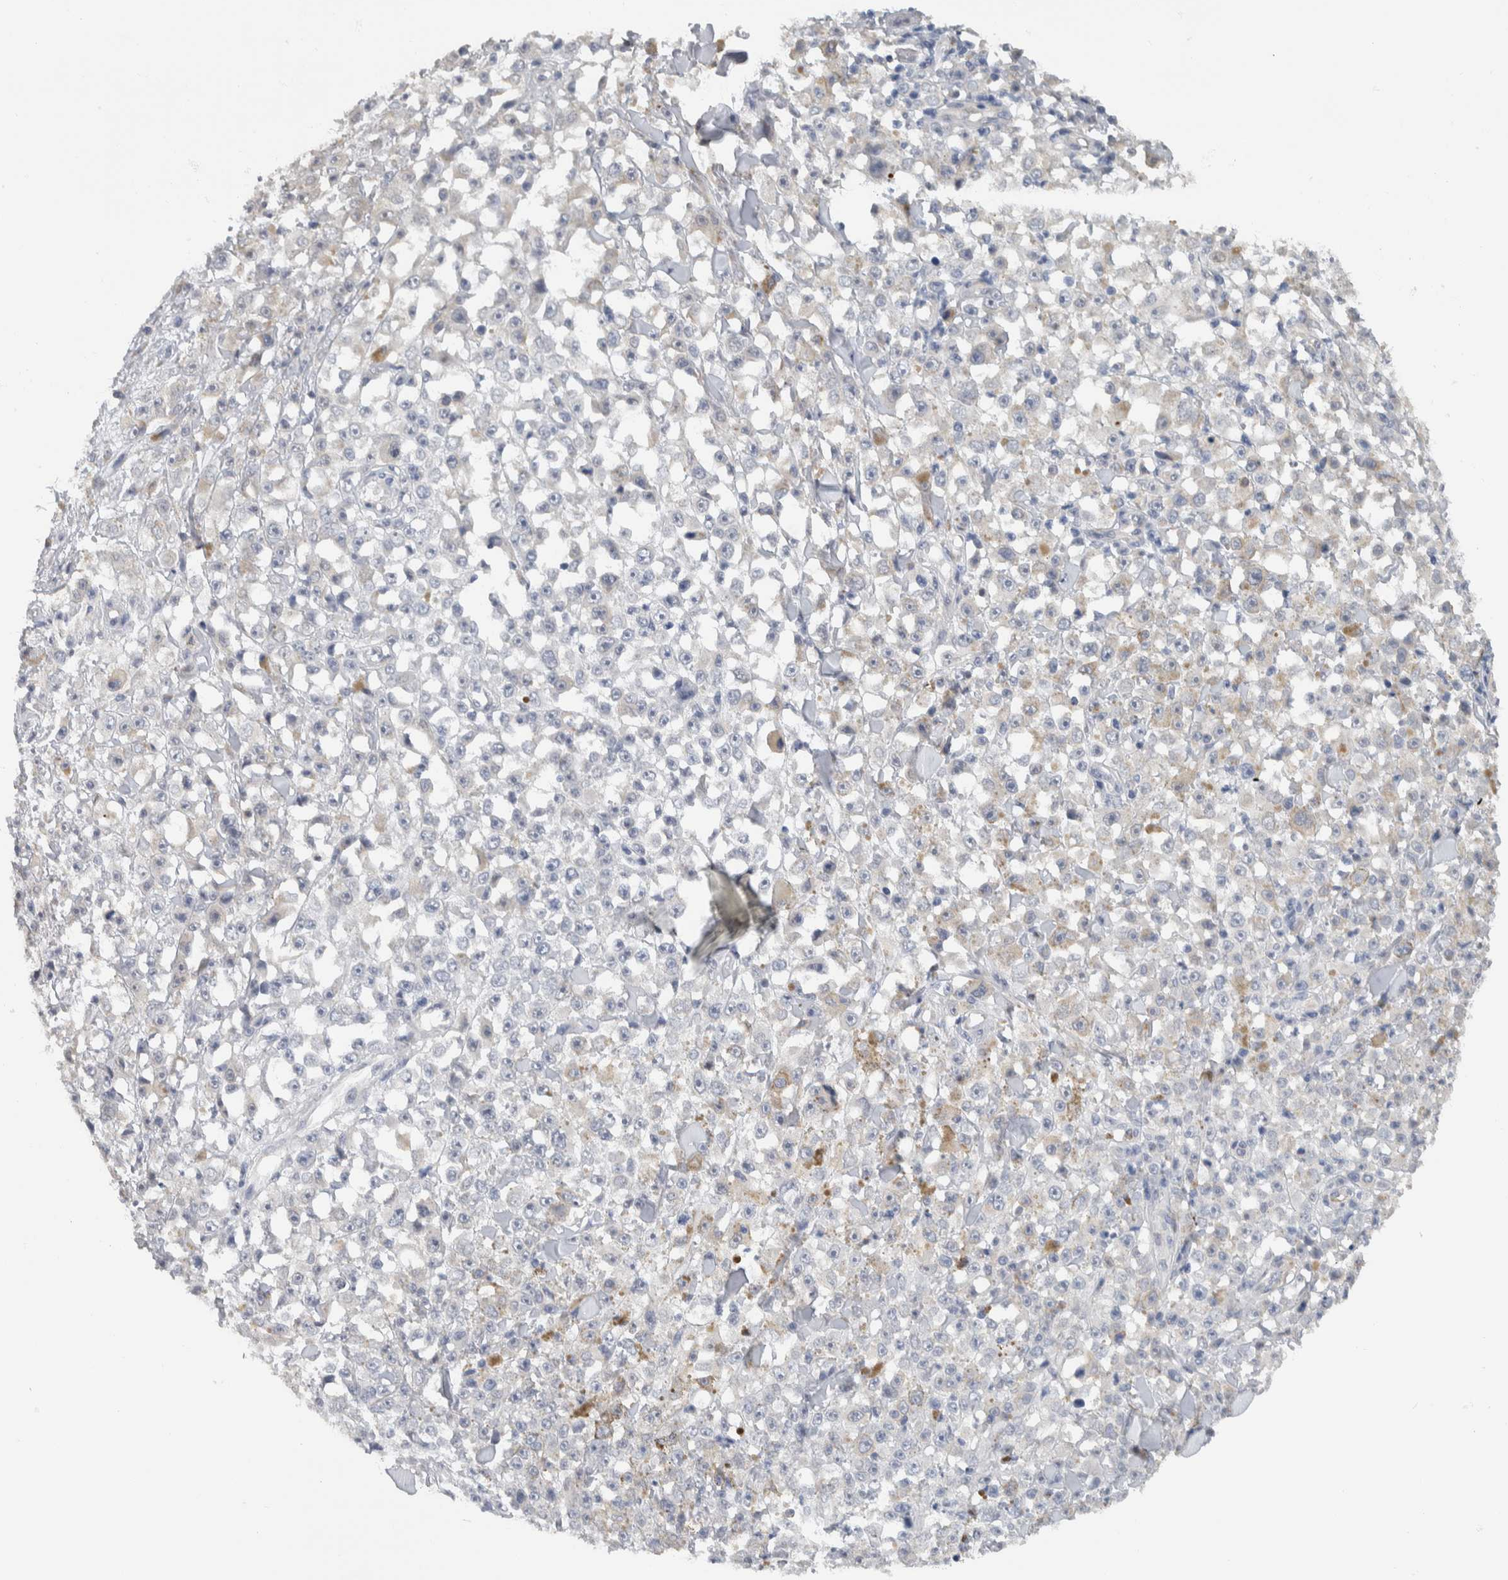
{"staining": {"intensity": "negative", "quantity": "none", "location": "none"}, "tissue": "melanoma", "cell_type": "Tumor cells", "image_type": "cancer", "snomed": [{"axis": "morphology", "description": "Malignant melanoma, NOS"}, {"axis": "topography", "description": "Skin"}], "caption": "Melanoma stained for a protein using IHC shows no staining tumor cells.", "gene": "NEFM", "patient": {"sex": "female", "age": 82}}